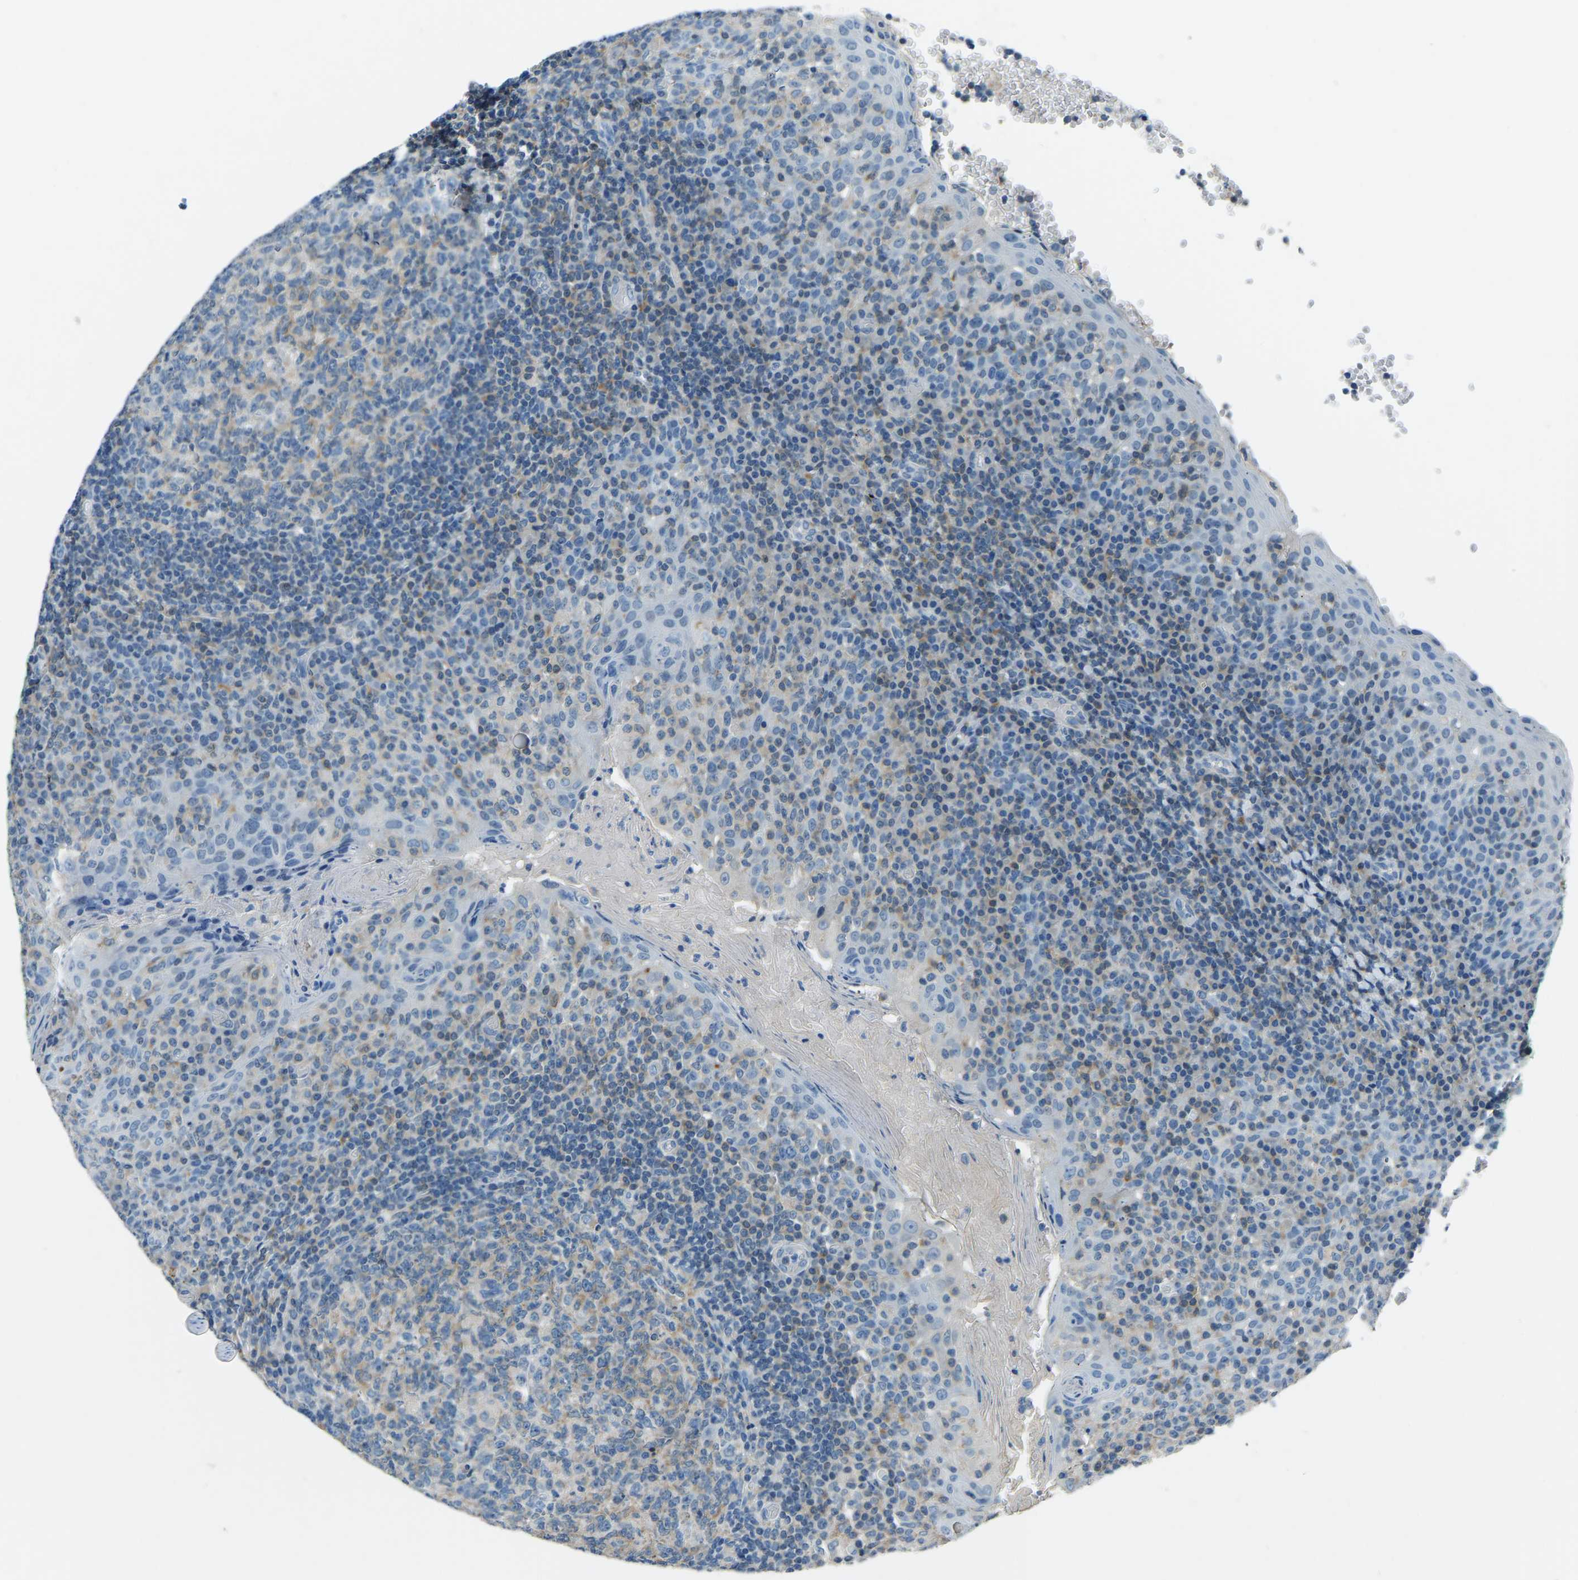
{"staining": {"intensity": "weak", "quantity": "25%-75%", "location": "cytoplasmic/membranous"}, "tissue": "tonsil", "cell_type": "Germinal center cells", "image_type": "normal", "snomed": [{"axis": "morphology", "description": "Normal tissue, NOS"}, {"axis": "topography", "description": "Tonsil"}], "caption": "The image shows staining of unremarkable tonsil, revealing weak cytoplasmic/membranous protein staining (brown color) within germinal center cells. Nuclei are stained in blue.", "gene": "XIRP1", "patient": {"sex": "female", "age": 19}}